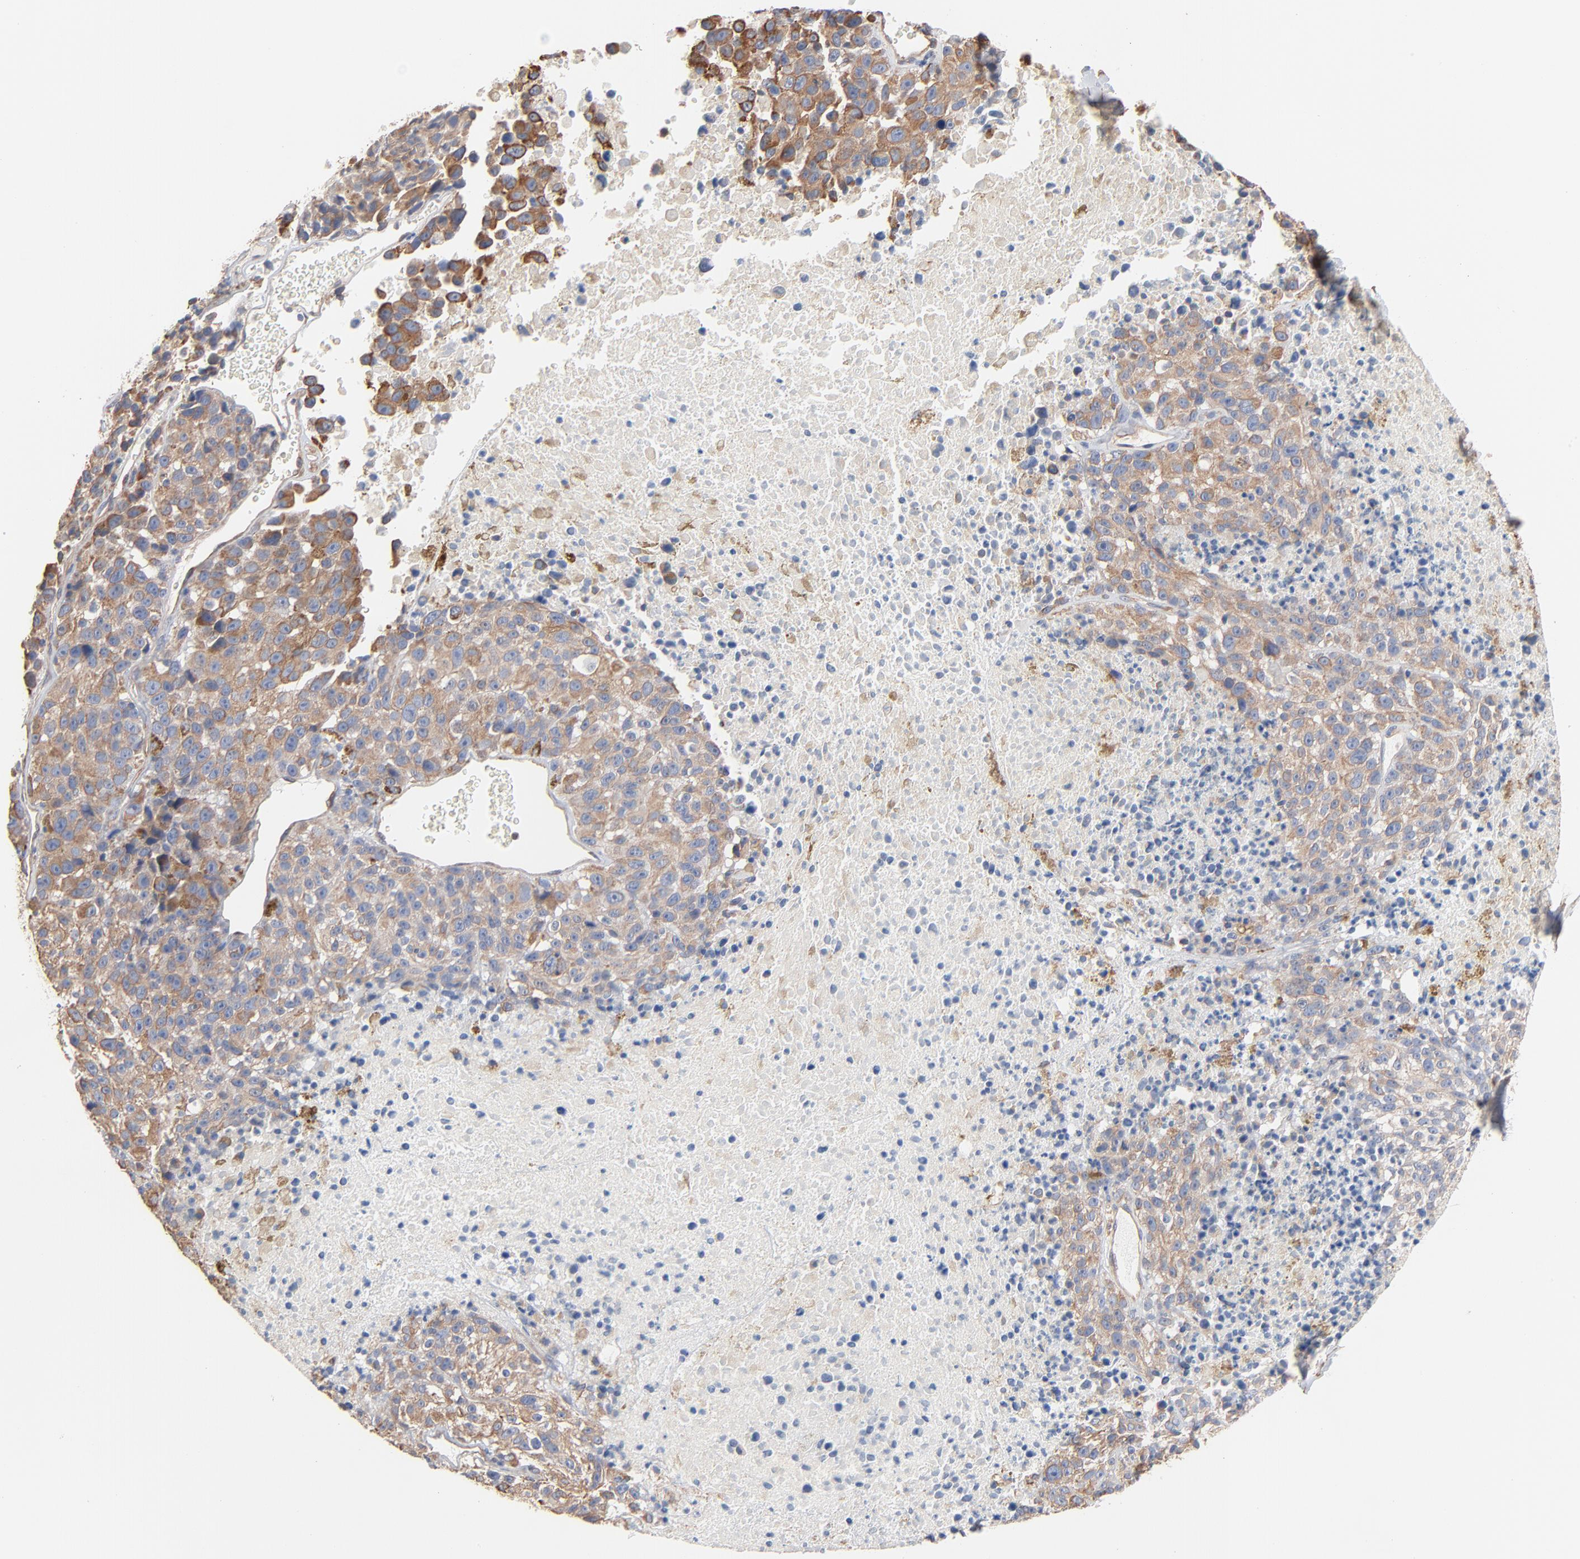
{"staining": {"intensity": "weak", "quantity": ">75%", "location": "cytoplasmic/membranous"}, "tissue": "melanoma", "cell_type": "Tumor cells", "image_type": "cancer", "snomed": [{"axis": "morphology", "description": "Malignant melanoma, Metastatic site"}, {"axis": "topography", "description": "Cerebral cortex"}], "caption": "Weak cytoplasmic/membranous staining for a protein is seen in about >75% of tumor cells of melanoma using IHC.", "gene": "ABCD4", "patient": {"sex": "female", "age": 52}}